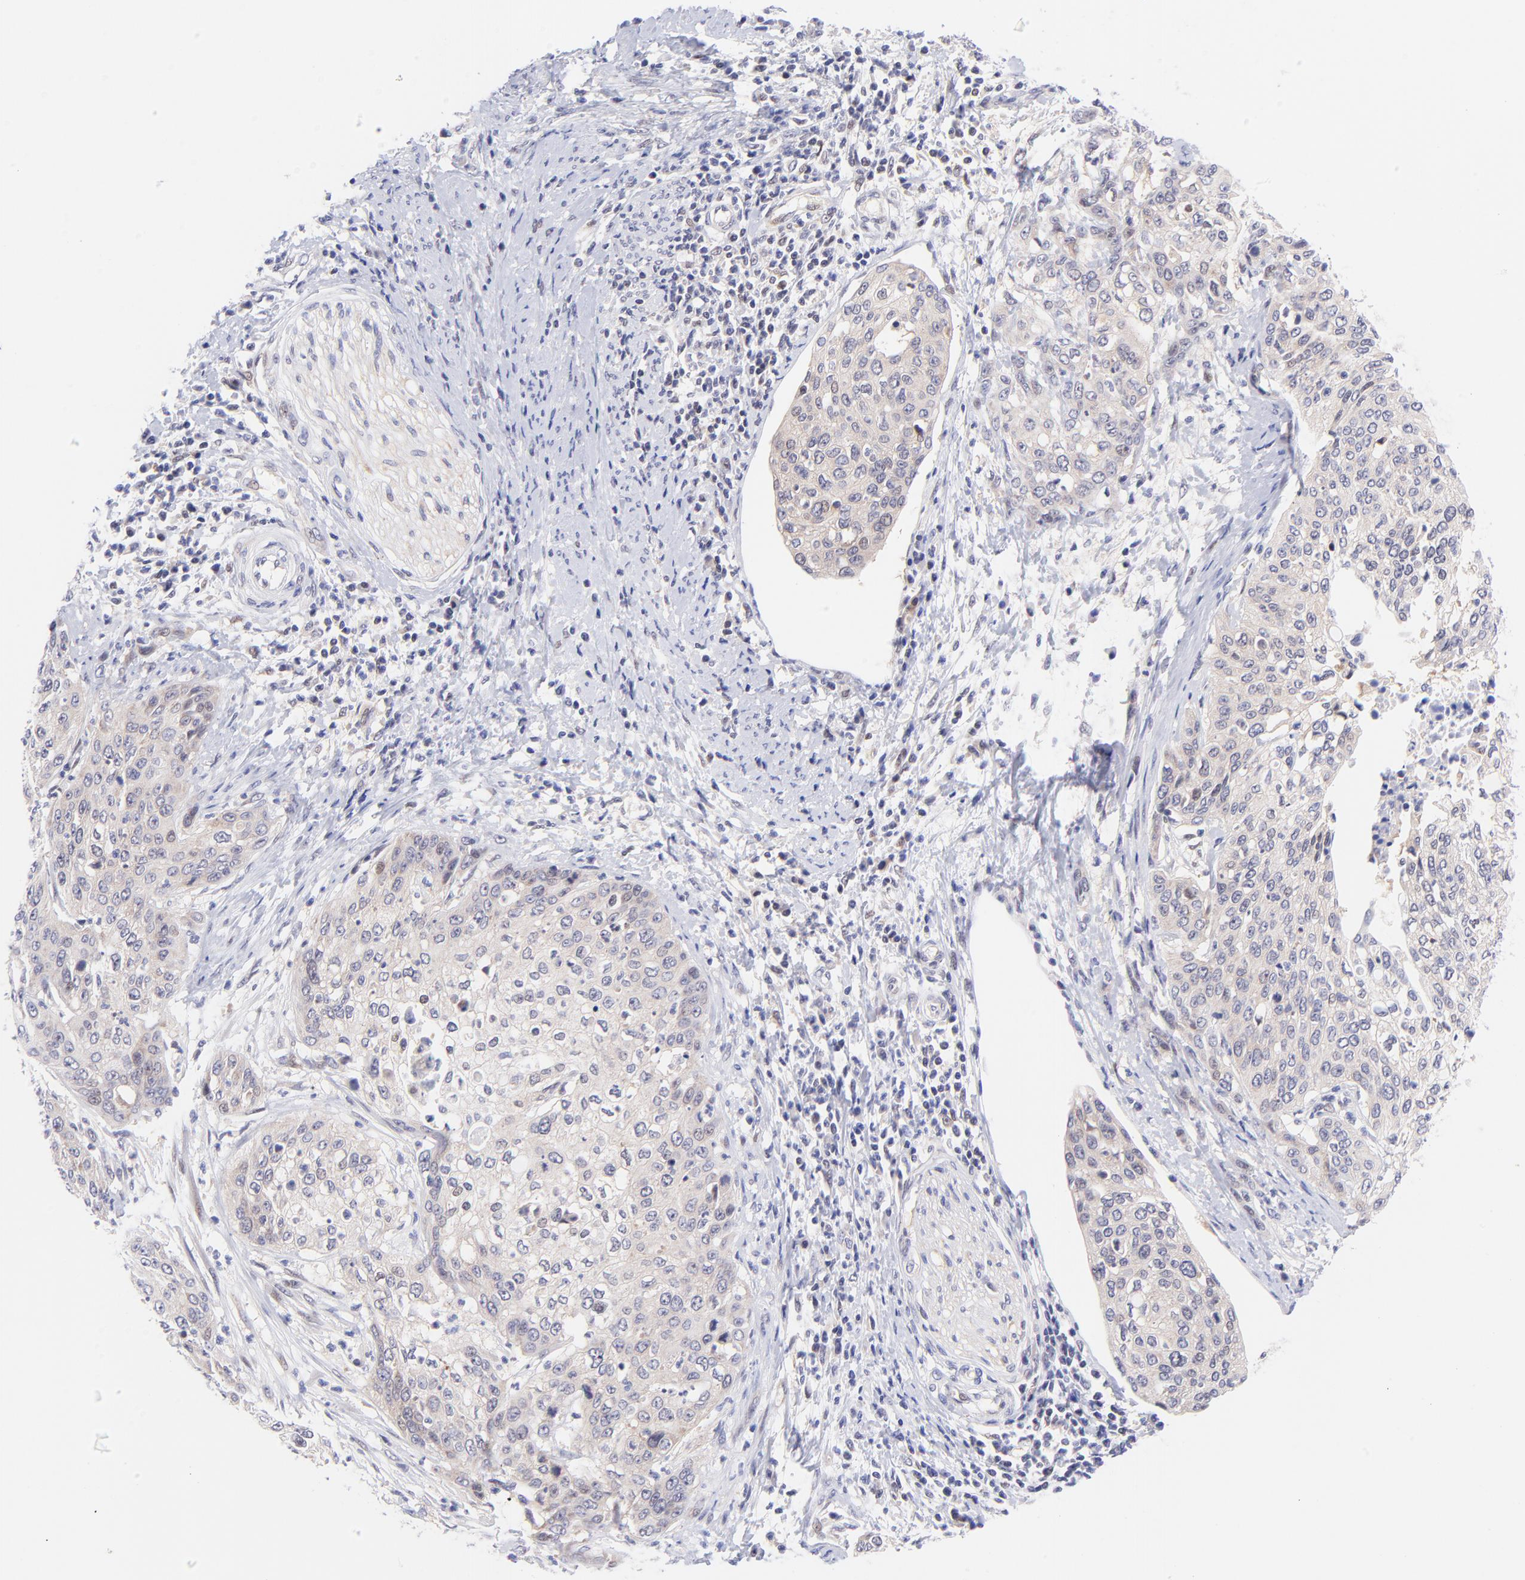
{"staining": {"intensity": "weak", "quantity": ">75%", "location": "cytoplasmic/membranous"}, "tissue": "cervical cancer", "cell_type": "Tumor cells", "image_type": "cancer", "snomed": [{"axis": "morphology", "description": "Squamous cell carcinoma, NOS"}, {"axis": "topography", "description": "Cervix"}], "caption": "A brown stain shows weak cytoplasmic/membranous staining of a protein in human squamous cell carcinoma (cervical) tumor cells. The staining was performed using DAB (3,3'-diaminobenzidine) to visualize the protein expression in brown, while the nuclei were stained in blue with hematoxylin (Magnification: 20x).", "gene": "PBDC1", "patient": {"sex": "female", "age": 41}}